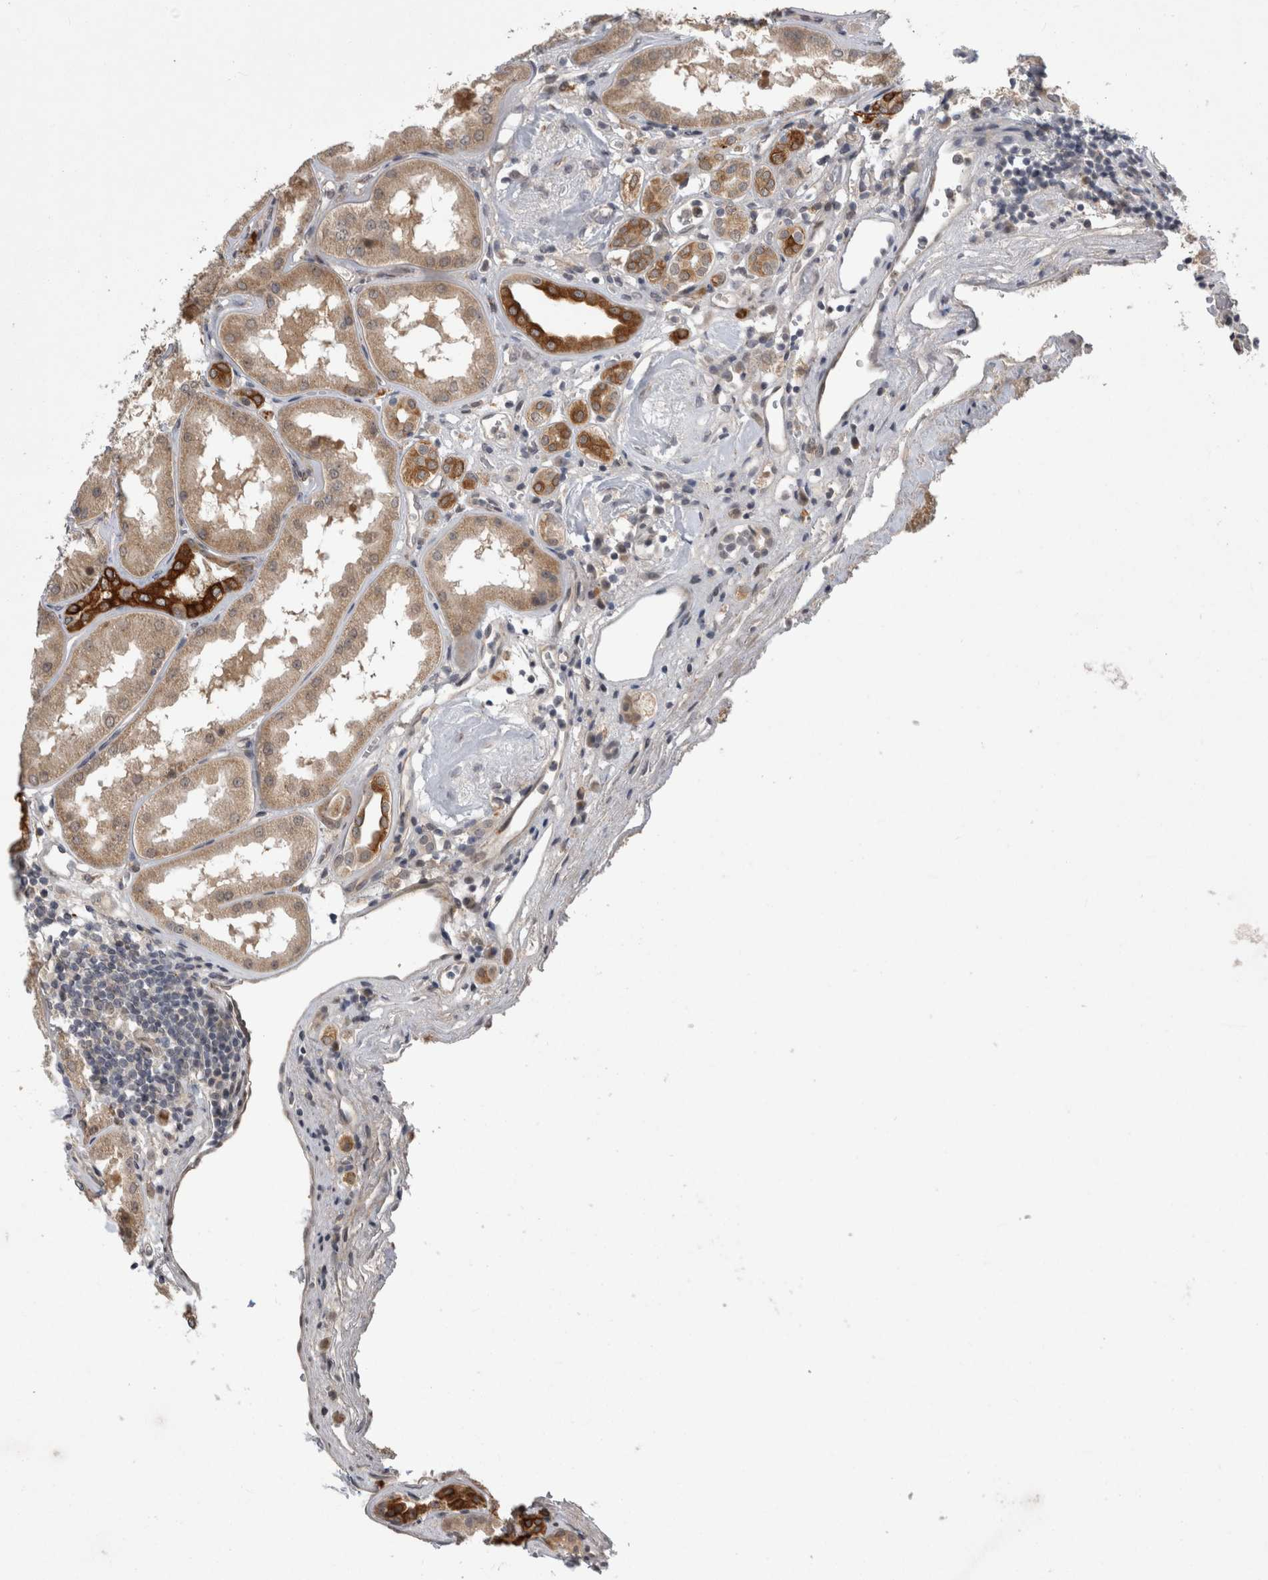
{"staining": {"intensity": "weak", "quantity": "<25%", "location": "nuclear"}, "tissue": "kidney", "cell_type": "Cells in glomeruli", "image_type": "normal", "snomed": [{"axis": "morphology", "description": "Normal tissue, NOS"}, {"axis": "topography", "description": "Kidney"}], "caption": "Immunohistochemistry of normal kidney shows no expression in cells in glomeruli. (IHC, brightfield microscopy, high magnification).", "gene": "MTBP", "patient": {"sex": "female", "age": 56}}